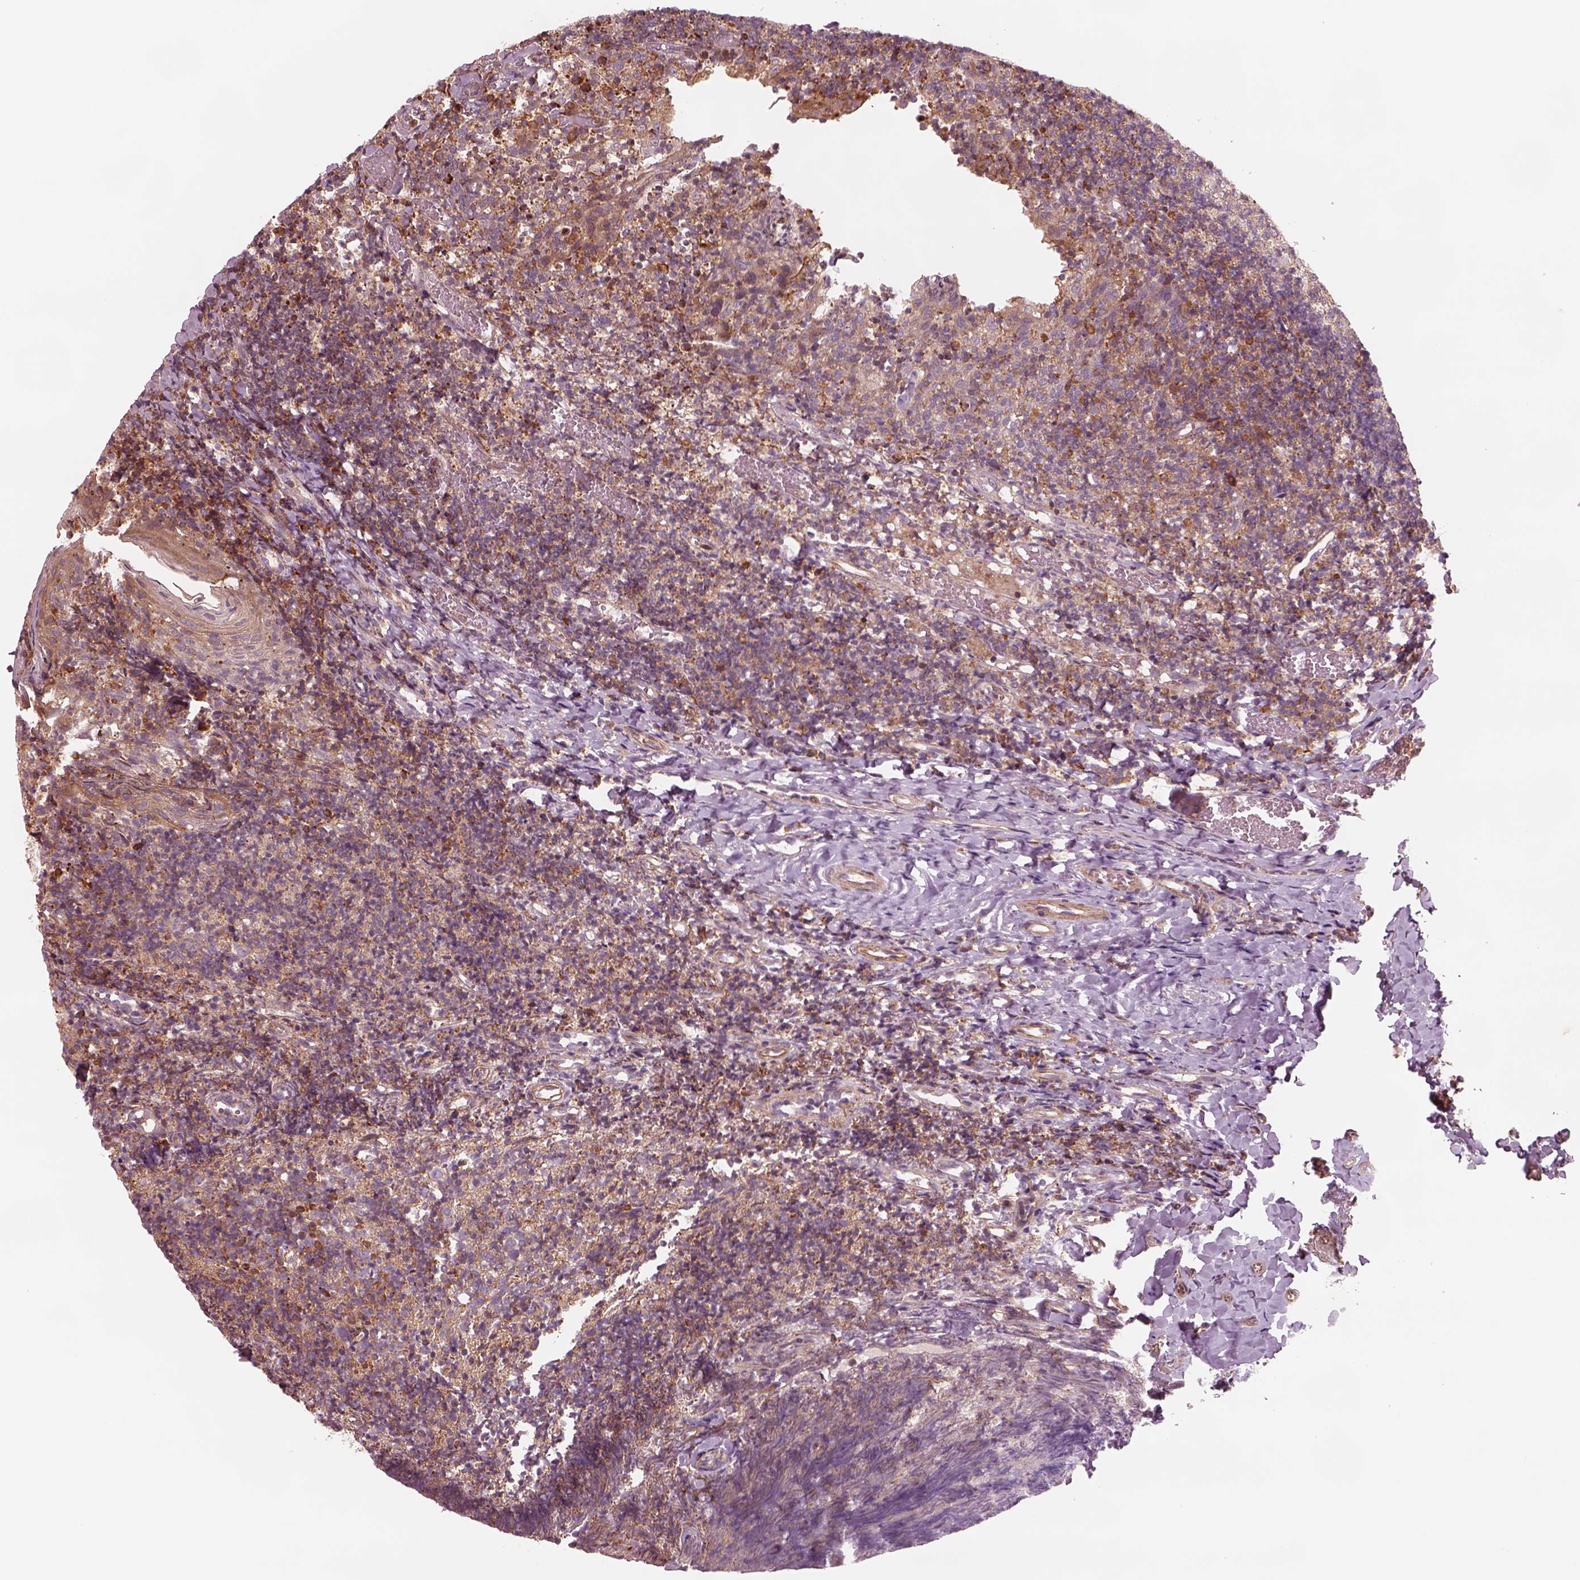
{"staining": {"intensity": "weak", "quantity": "<25%", "location": "cytoplasmic/membranous"}, "tissue": "tonsil", "cell_type": "Germinal center cells", "image_type": "normal", "snomed": [{"axis": "morphology", "description": "Normal tissue, NOS"}, {"axis": "topography", "description": "Tonsil"}], "caption": "This is an immunohistochemistry (IHC) image of benign human tonsil. There is no positivity in germinal center cells.", "gene": "ASCC2", "patient": {"sex": "female", "age": 10}}